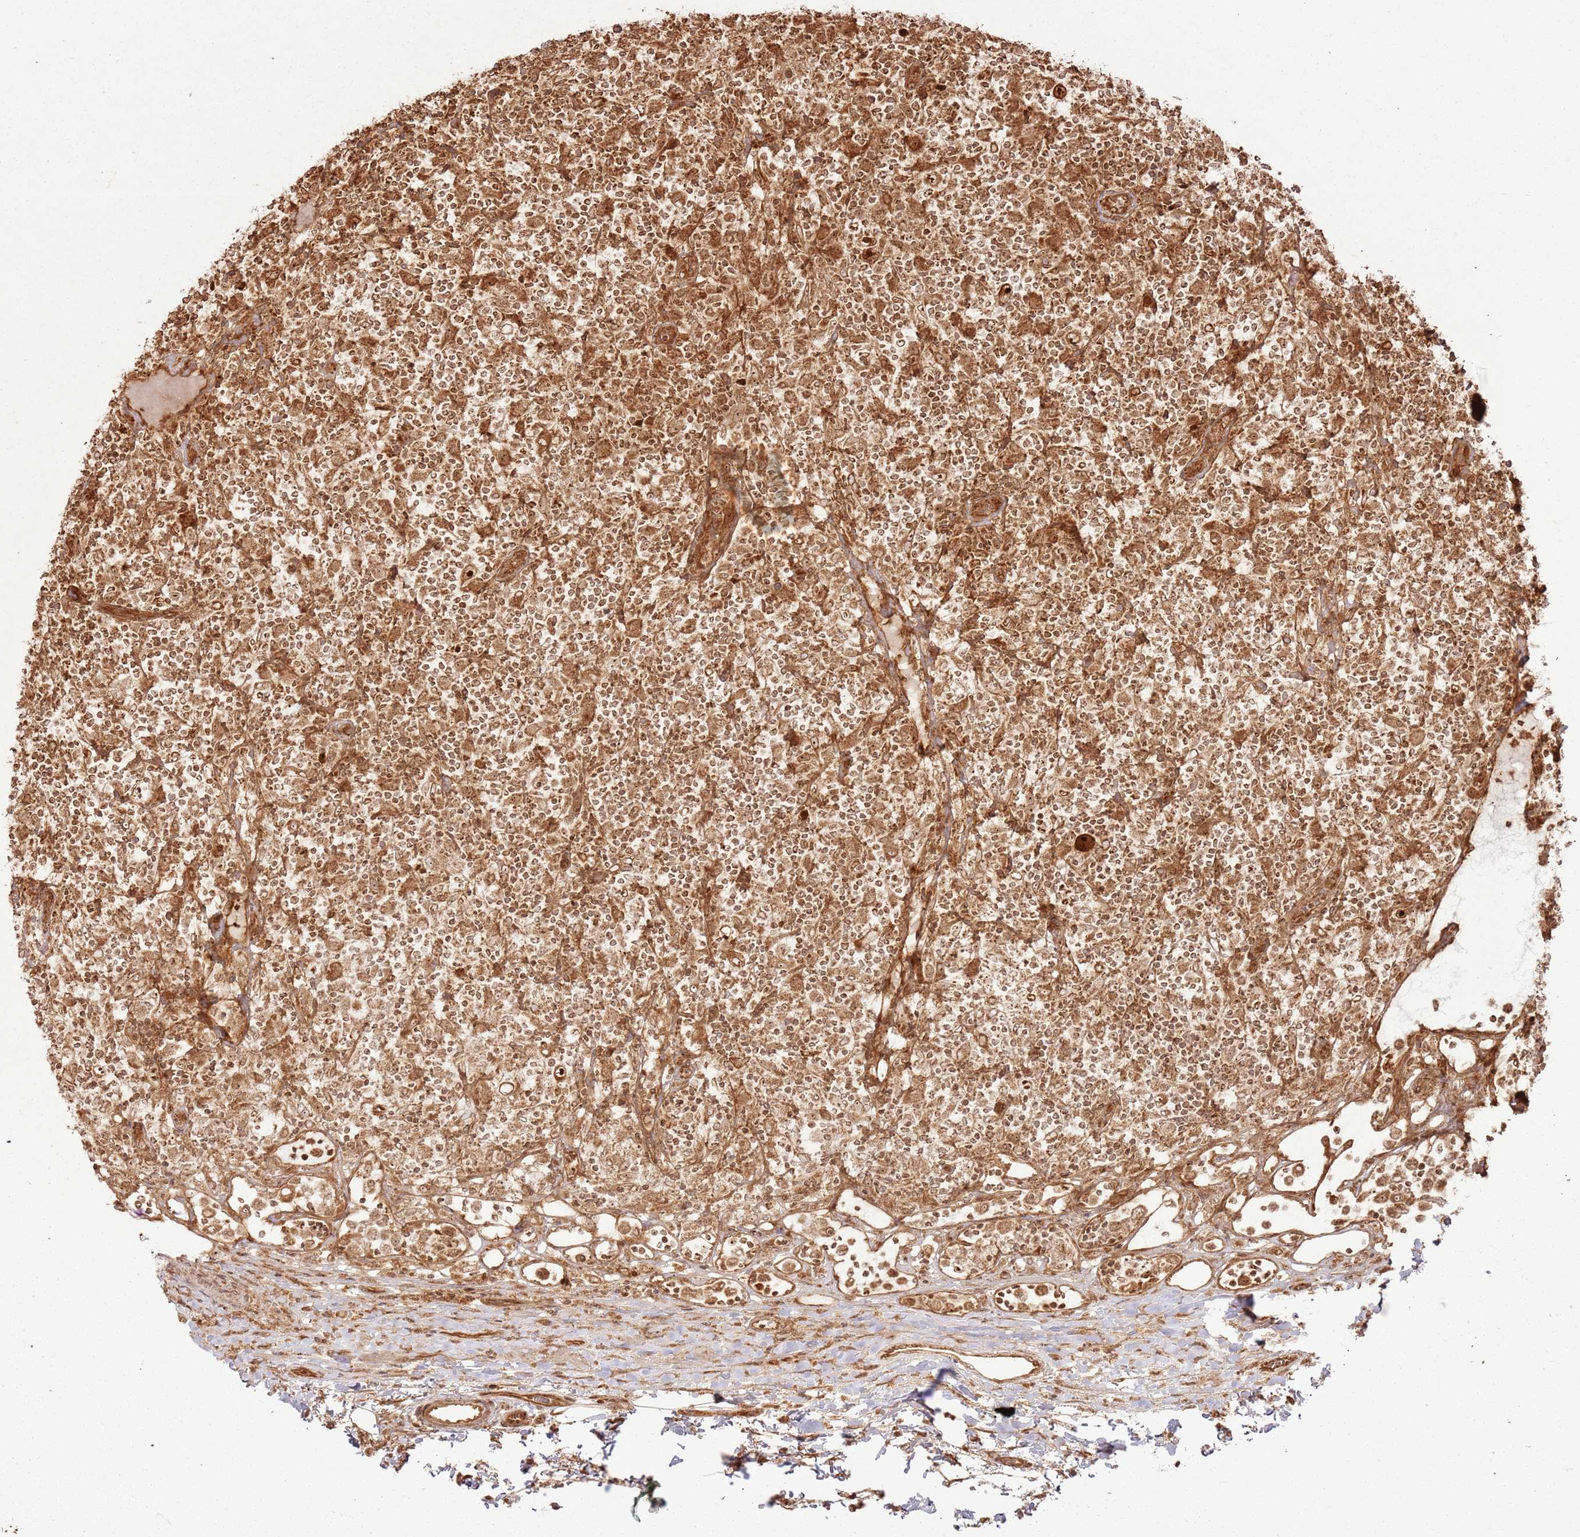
{"staining": {"intensity": "strong", "quantity": ">75%", "location": "nuclear"}, "tissue": "lymphoma", "cell_type": "Tumor cells", "image_type": "cancer", "snomed": [{"axis": "morphology", "description": "Hodgkin's disease, NOS"}, {"axis": "topography", "description": "Lymph node"}], "caption": "This photomicrograph displays lymphoma stained with immunohistochemistry (IHC) to label a protein in brown. The nuclear of tumor cells show strong positivity for the protein. Nuclei are counter-stained blue.", "gene": "TBC1D13", "patient": {"sex": "male", "age": 70}}